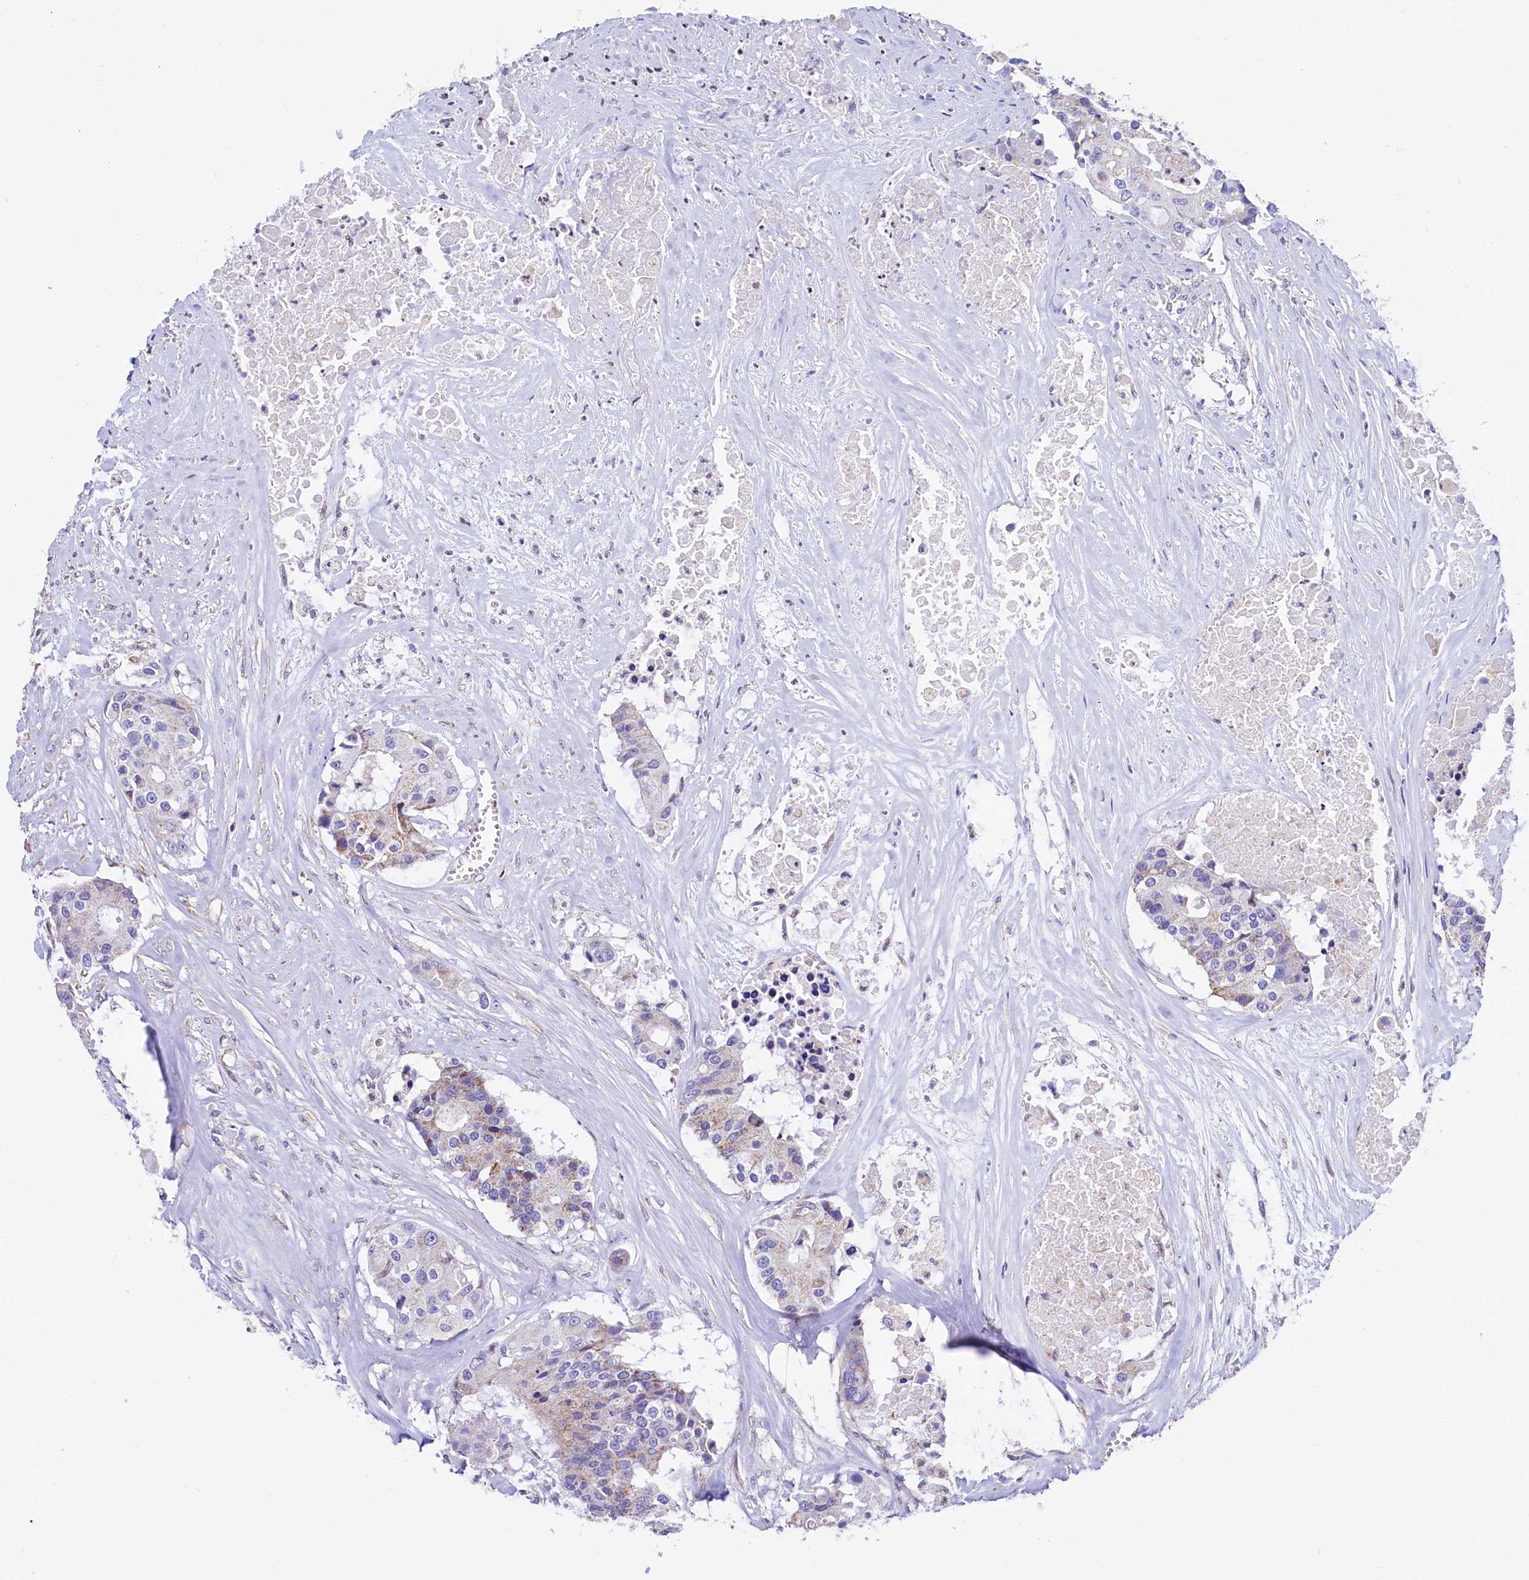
{"staining": {"intensity": "weak", "quantity": "<25%", "location": "cytoplasmic/membranous"}, "tissue": "colorectal cancer", "cell_type": "Tumor cells", "image_type": "cancer", "snomed": [{"axis": "morphology", "description": "Adenocarcinoma, NOS"}, {"axis": "topography", "description": "Colon"}], "caption": "Colorectal adenocarcinoma was stained to show a protein in brown. There is no significant expression in tumor cells. (DAB (3,3'-diaminobenzidine) immunohistochemistry visualized using brightfield microscopy, high magnification).", "gene": "VWCE", "patient": {"sex": "male", "age": 77}}